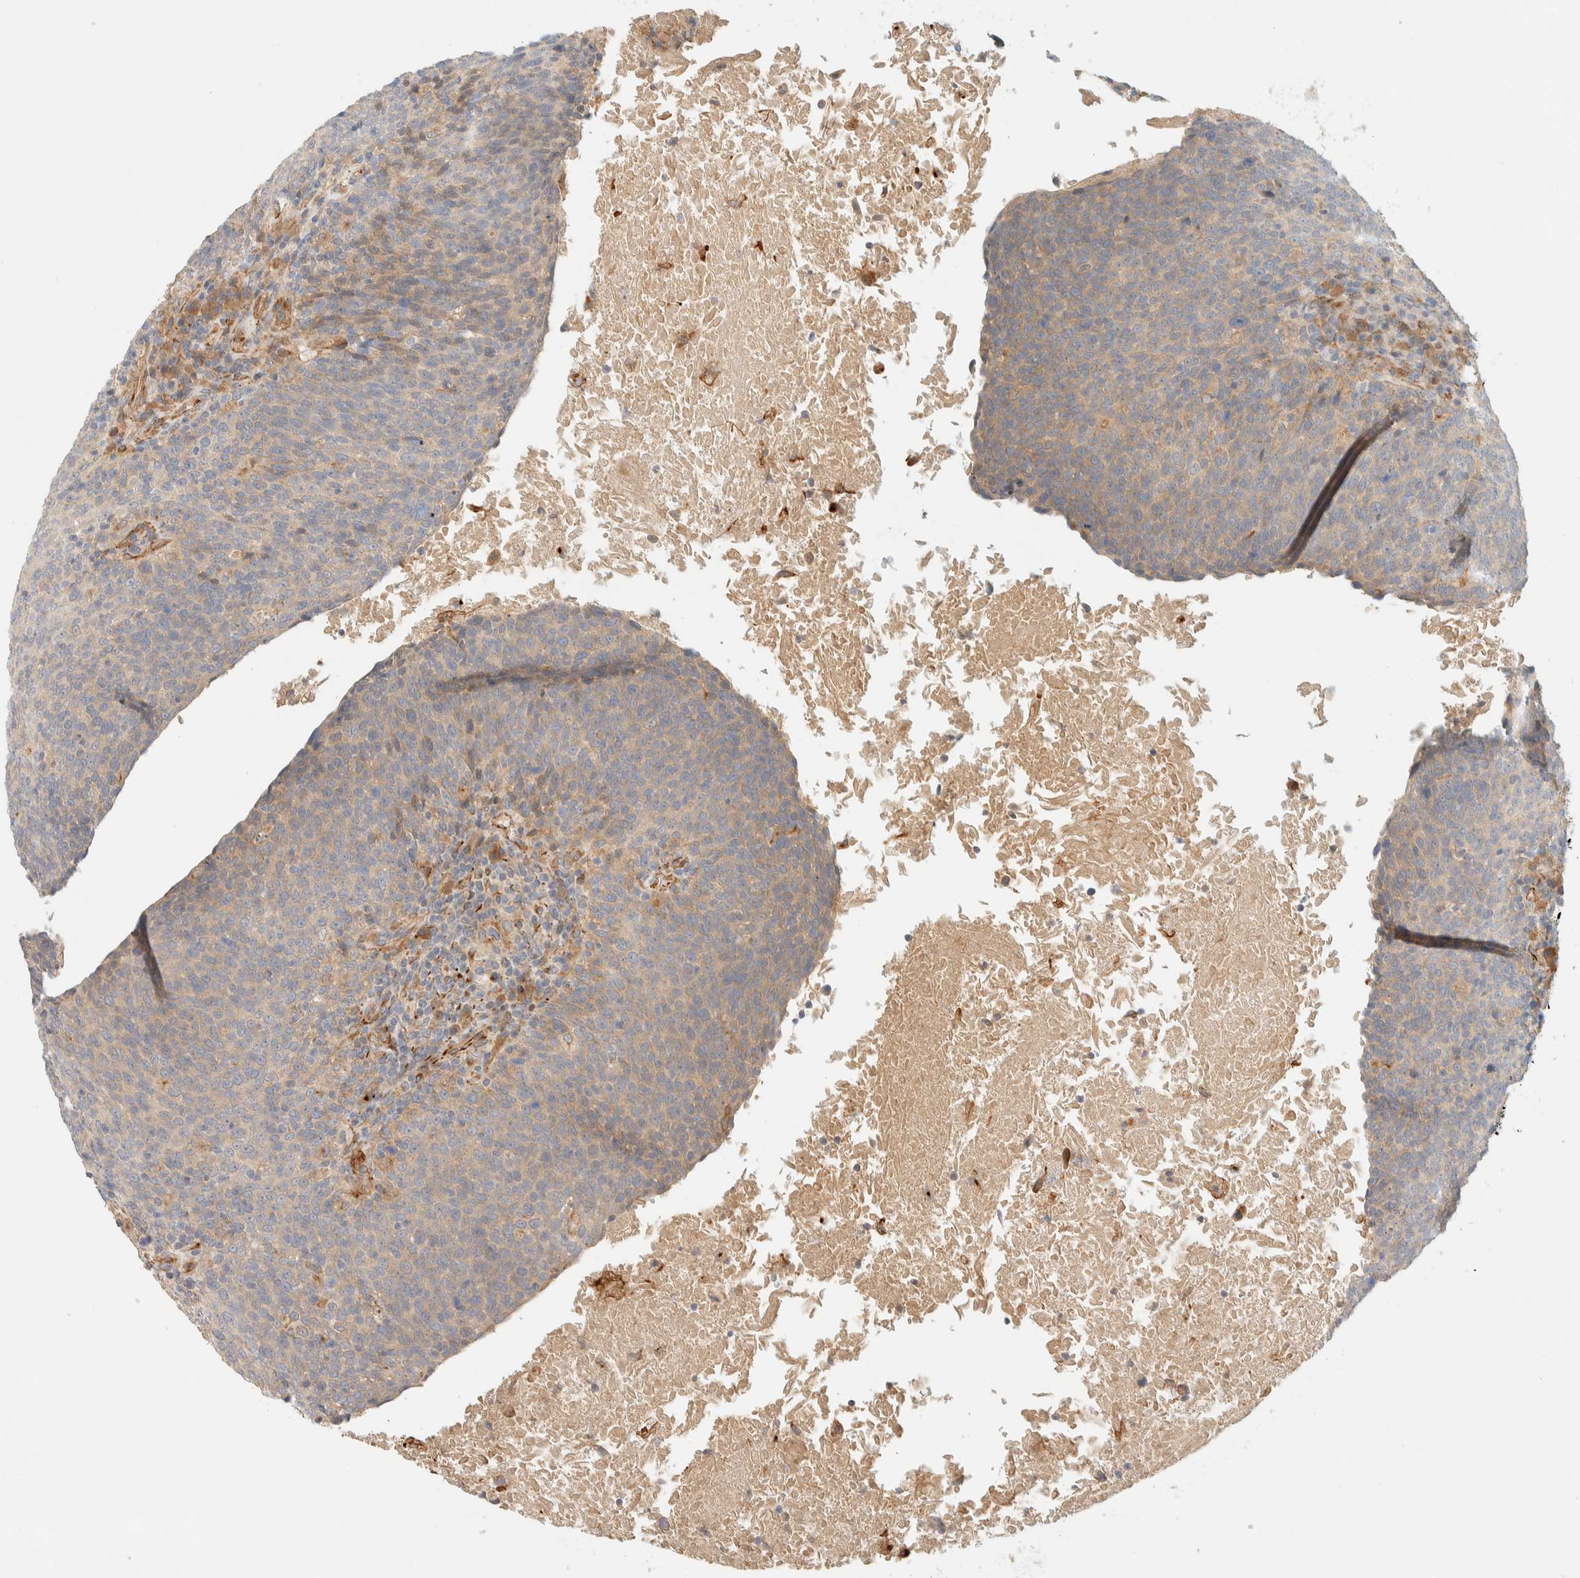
{"staining": {"intensity": "weak", "quantity": "<25%", "location": "cytoplasmic/membranous"}, "tissue": "head and neck cancer", "cell_type": "Tumor cells", "image_type": "cancer", "snomed": [{"axis": "morphology", "description": "Squamous cell carcinoma, NOS"}, {"axis": "morphology", "description": "Squamous cell carcinoma, metastatic, NOS"}, {"axis": "topography", "description": "Lymph node"}, {"axis": "topography", "description": "Head-Neck"}], "caption": "DAB (3,3'-diaminobenzidine) immunohistochemical staining of human squamous cell carcinoma (head and neck) demonstrates no significant staining in tumor cells. (DAB immunohistochemistry with hematoxylin counter stain).", "gene": "FAT1", "patient": {"sex": "male", "age": 62}}